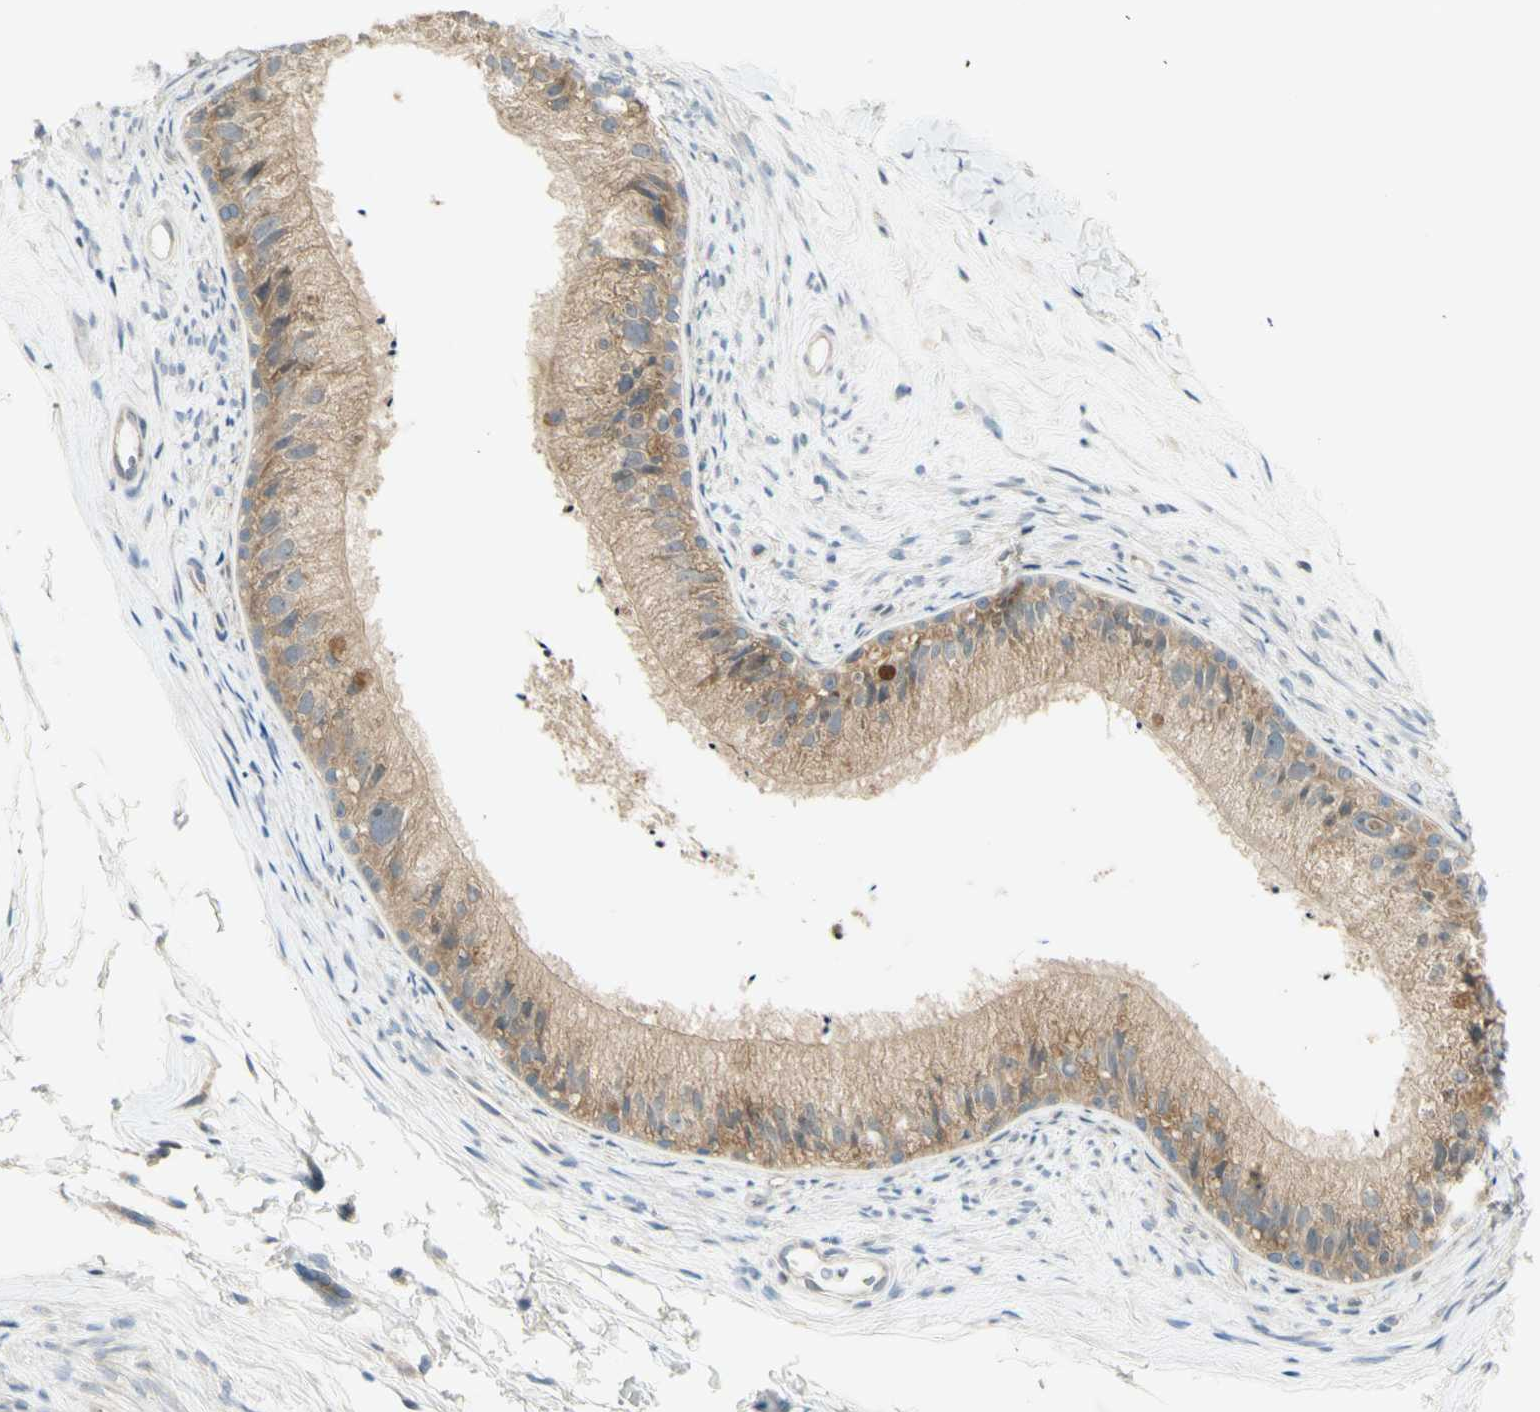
{"staining": {"intensity": "moderate", "quantity": ">75%", "location": "cytoplasmic/membranous"}, "tissue": "epididymis", "cell_type": "Glandular cells", "image_type": "normal", "snomed": [{"axis": "morphology", "description": "Normal tissue, NOS"}, {"axis": "topography", "description": "Epididymis"}], "caption": "Immunohistochemistry (IHC) image of benign epididymis: epididymis stained using immunohistochemistry (IHC) shows medium levels of moderate protein expression localized specifically in the cytoplasmic/membranous of glandular cells, appearing as a cytoplasmic/membranous brown color.", "gene": "ETF1", "patient": {"sex": "male", "age": 56}}